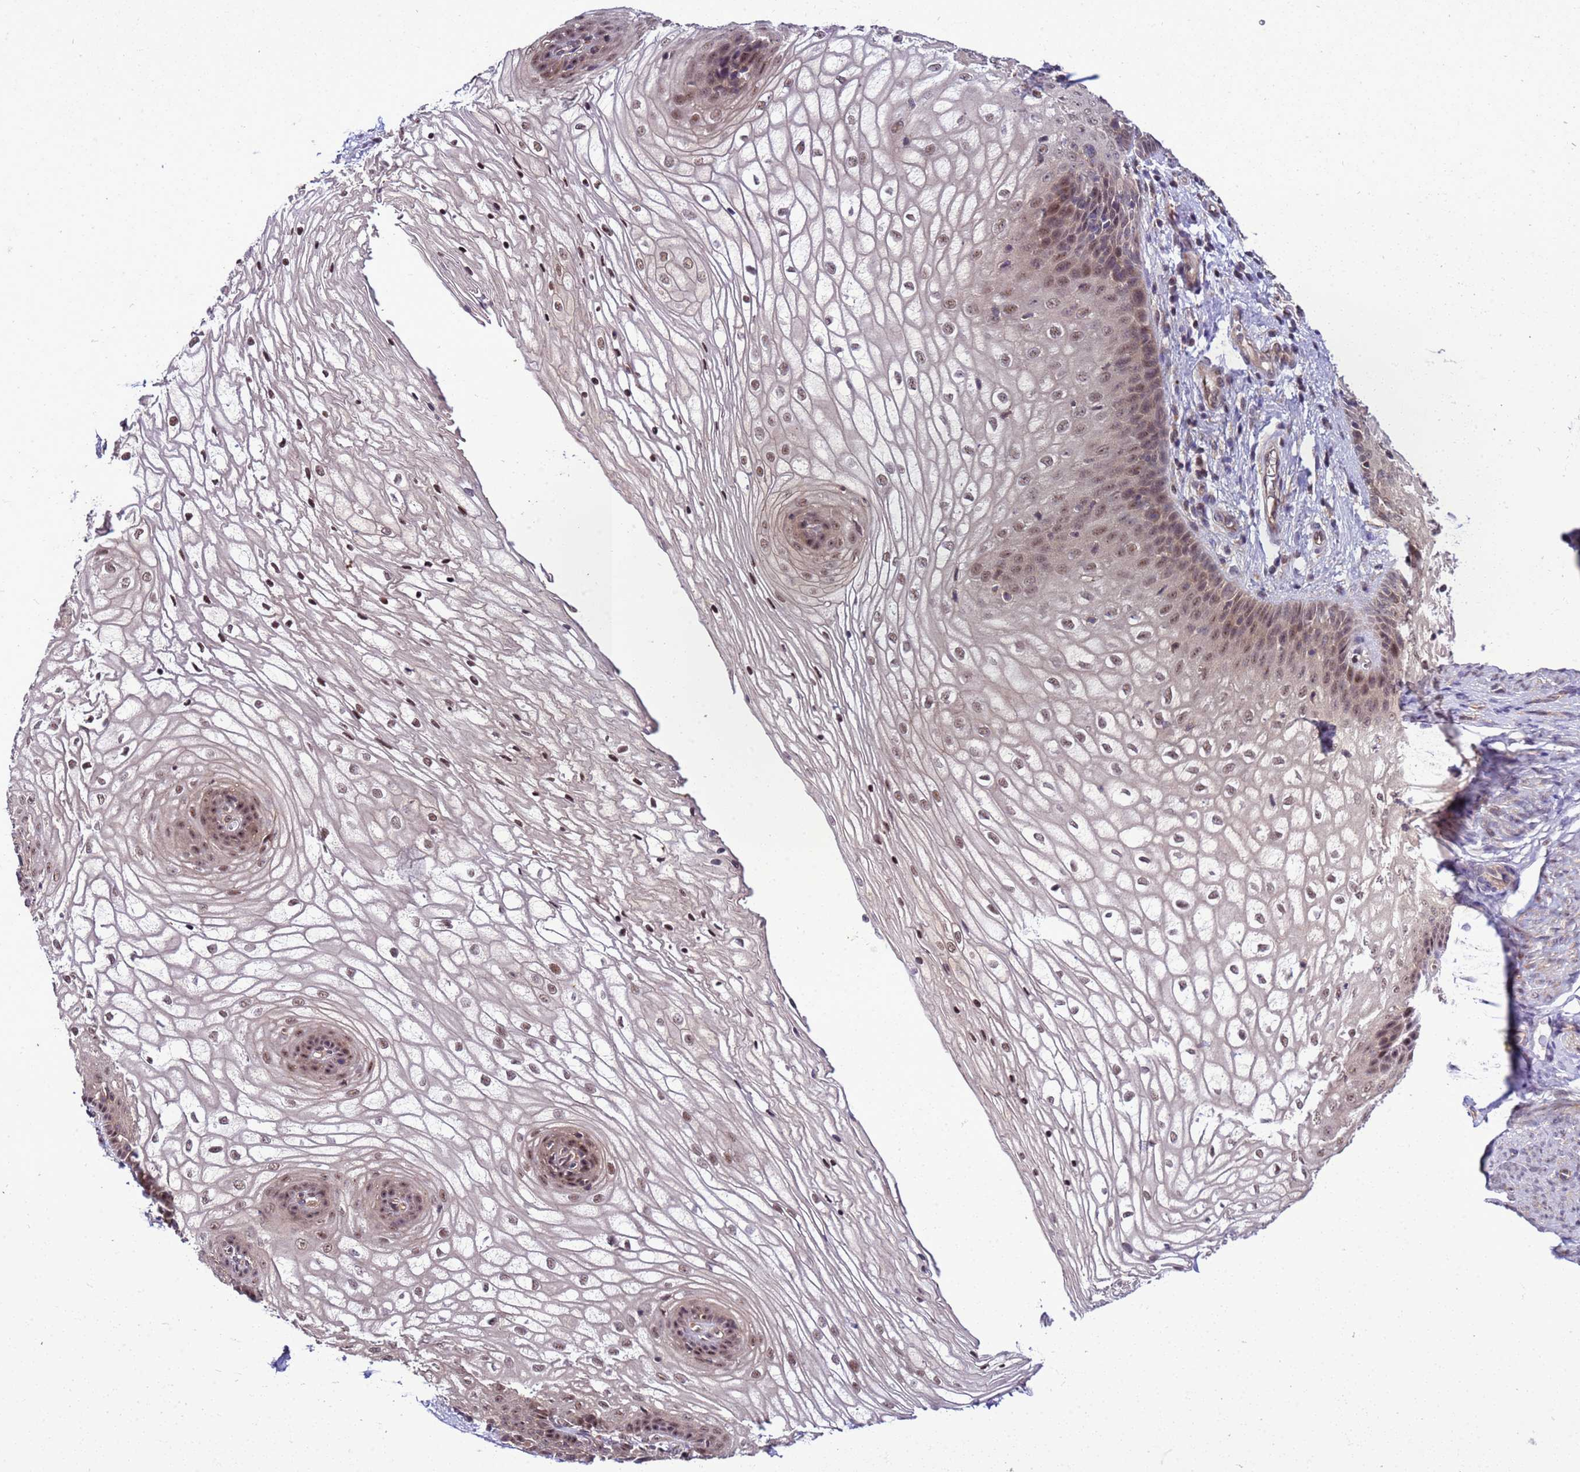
{"staining": {"intensity": "moderate", "quantity": ">75%", "location": "cytoplasmic/membranous,nuclear"}, "tissue": "vagina", "cell_type": "Squamous epithelial cells", "image_type": "normal", "snomed": [{"axis": "morphology", "description": "Normal tissue, NOS"}, {"axis": "topography", "description": "Vagina"}], "caption": "Benign vagina was stained to show a protein in brown. There is medium levels of moderate cytoplasmic/membranous,nuclear positivity in about >75% of squamous epithelial cells.", "gene": "GEN1", "patient": {"sex": "female", "age": 34}}